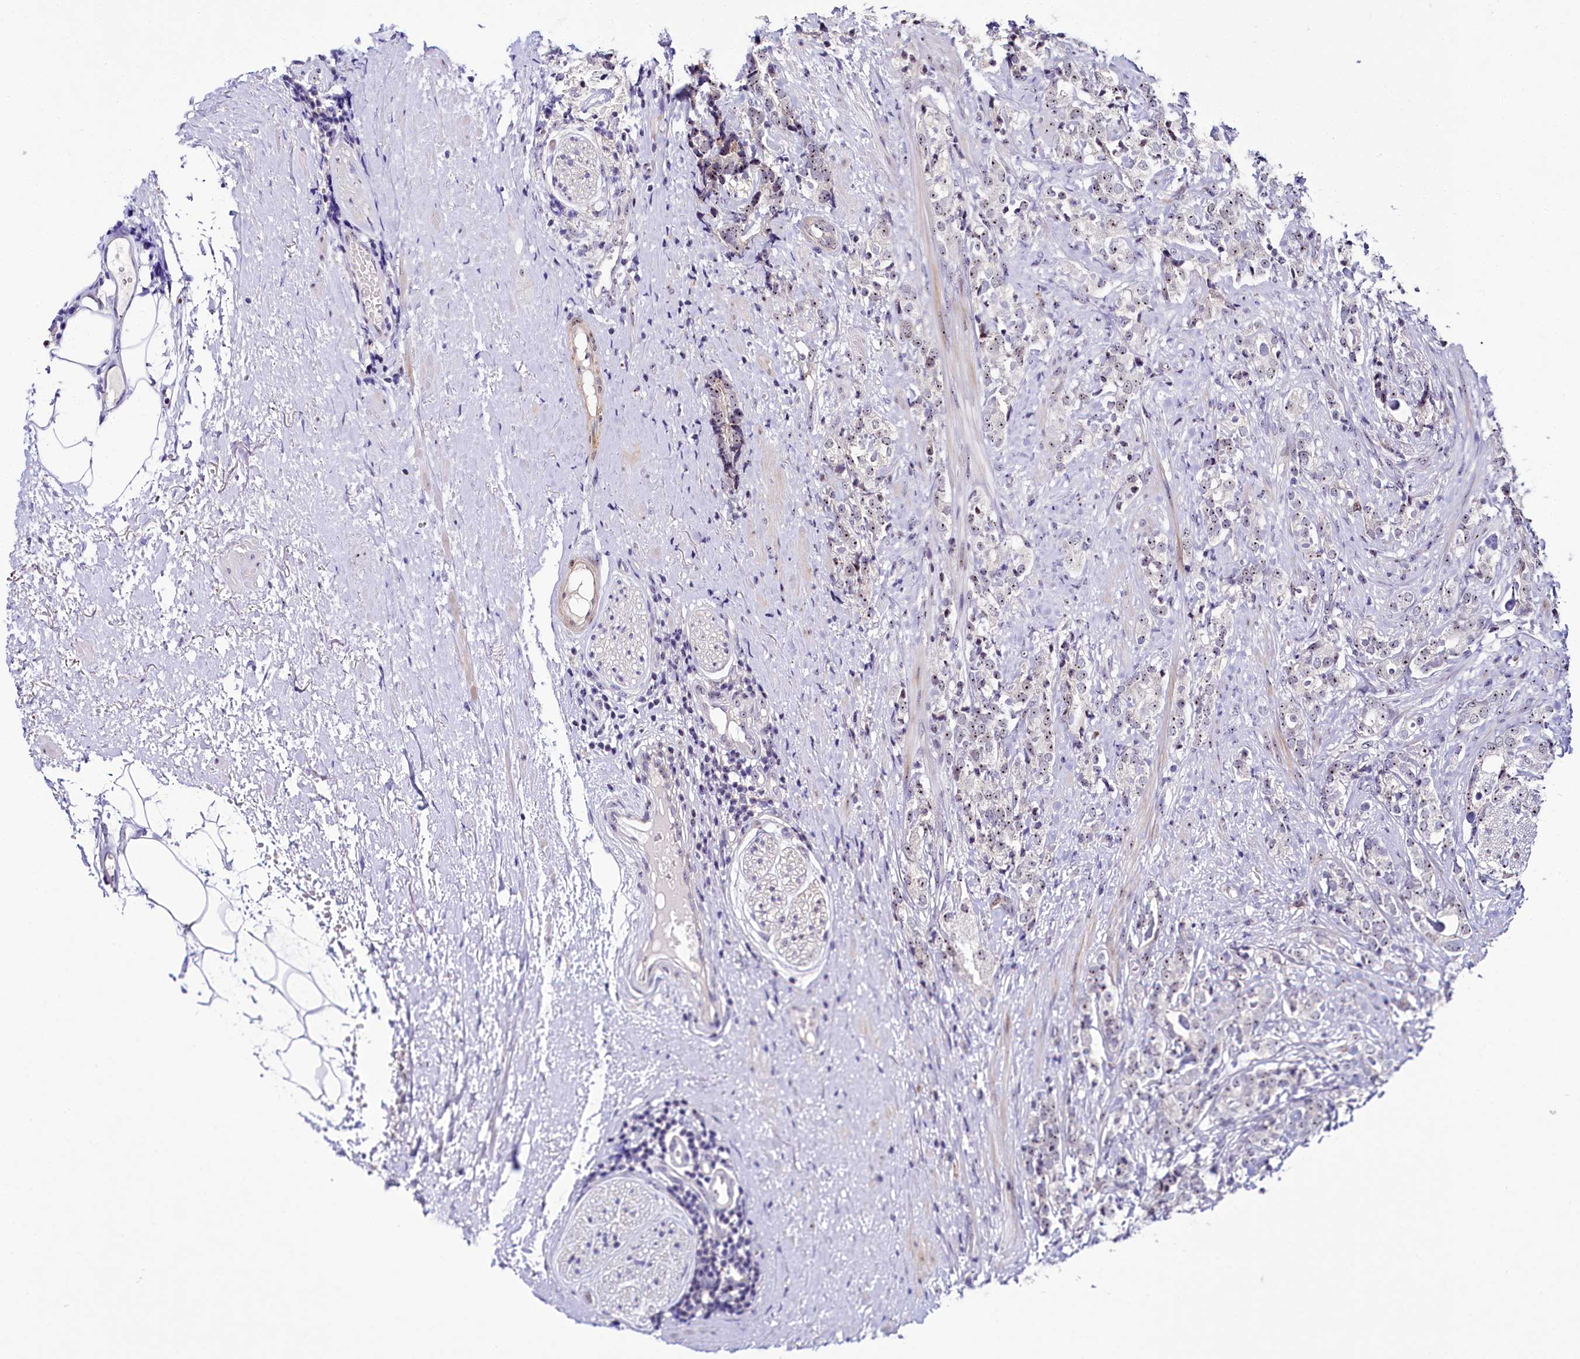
{"staining": {"intensity": "moderate", "quantity": ">75%", "location": "nuclear"}, "tissue": "prostate cancer", "cell_type": "Tumor cells", "image_type": "cancer", "snomed": [{"axis": "morphology", "description": "Adenocarcinoma, High grade"}, {"axis": "topography", "description": "Prostate"}], "caption": "The histopathology image demonstrates a brown stain indicating the presence of a protein in the nuclear of tumor cells in prostate adenocarcinoma (high-grade).", "gene": "TCOF1", "patient": {"sex": "male", "age": 69}}